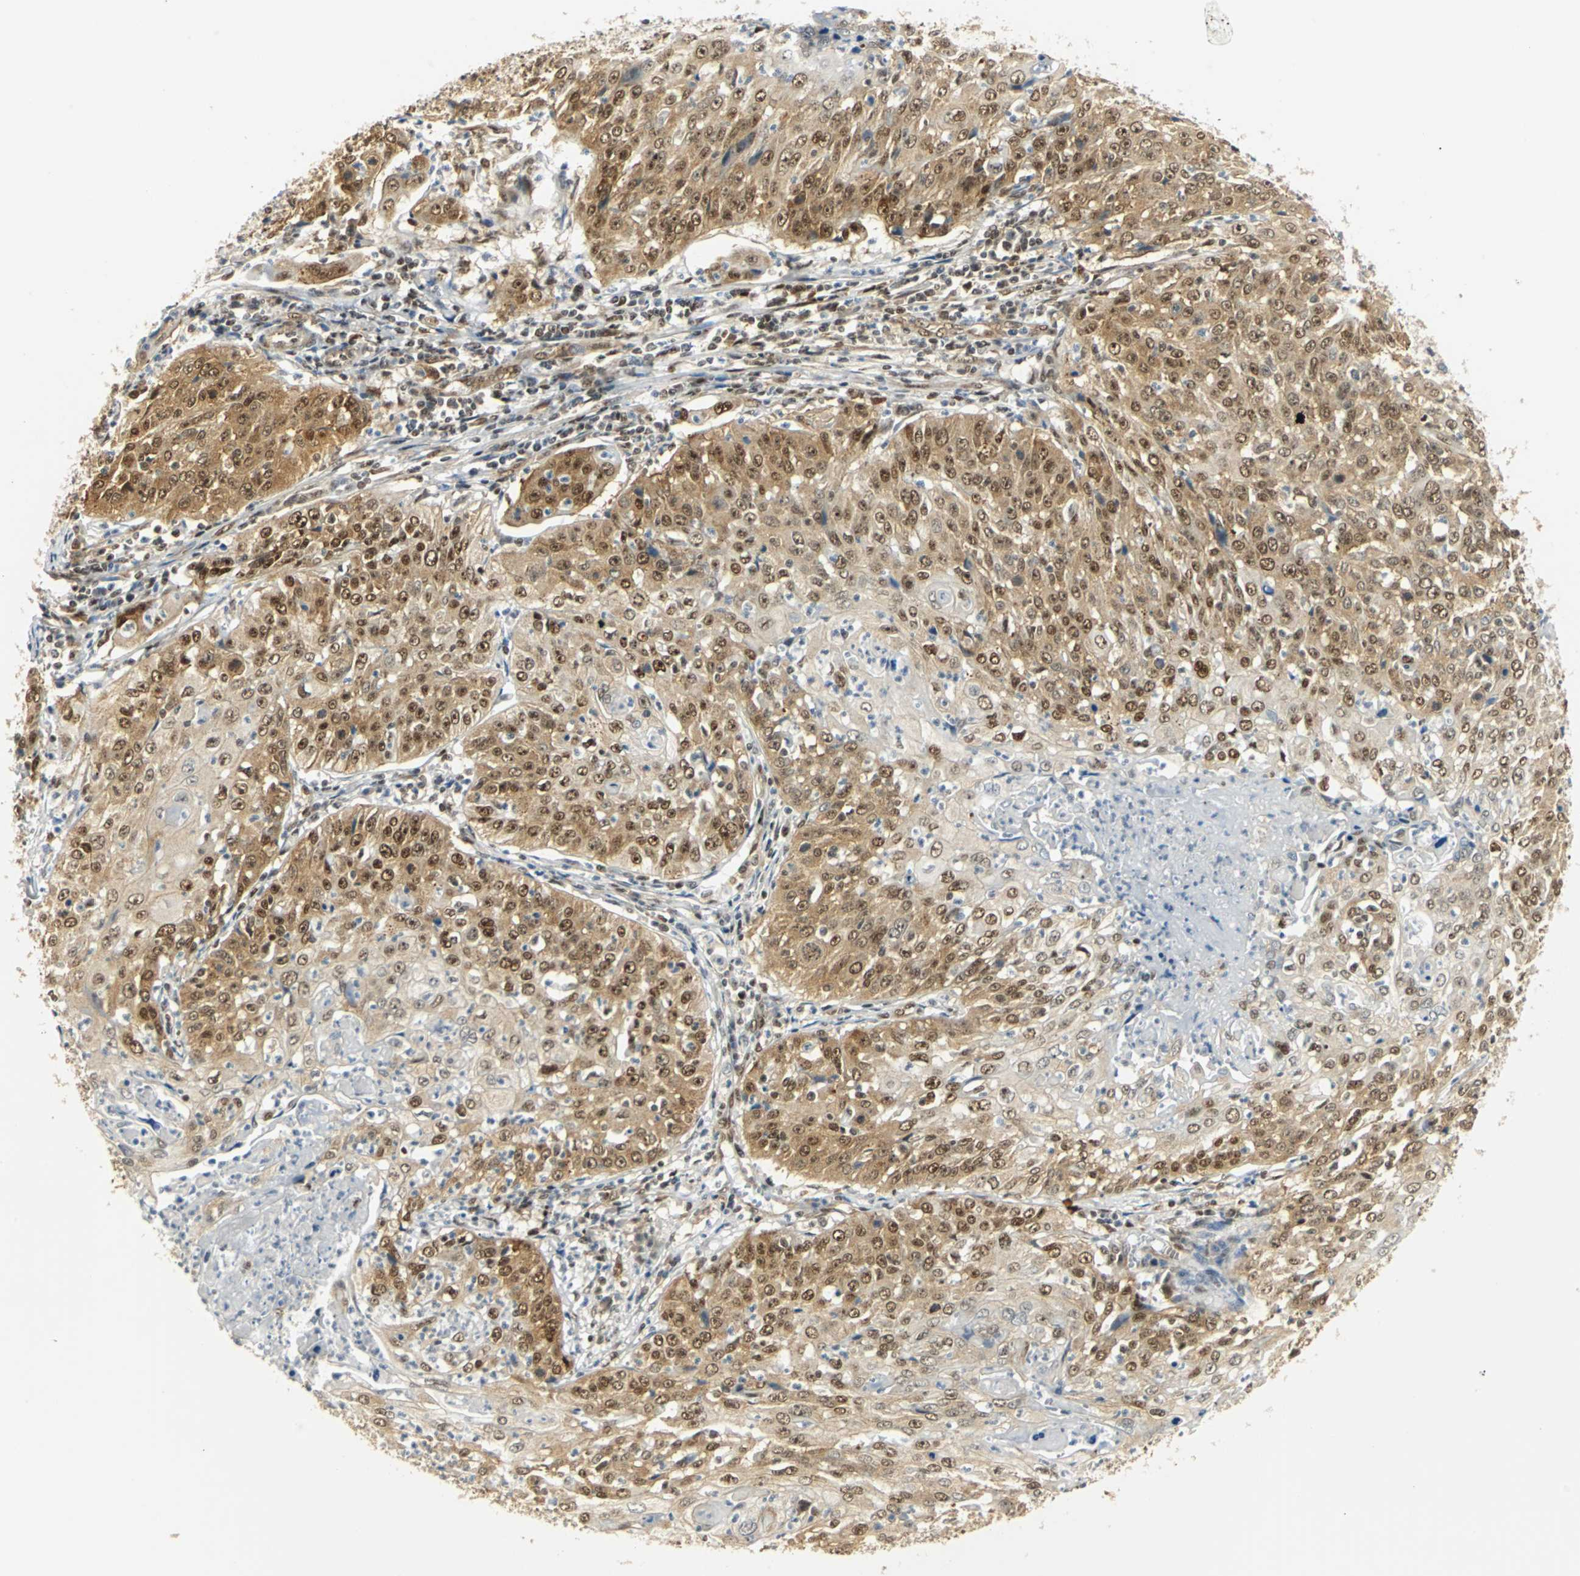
{"staining": {"intensity": "moderate", "quantity": ">75%", "location": "cytoplasmic/membranous,nuclear"}, "tissue": "cervical cancer", "cell_type": "Tumor cells", "image_type": "cancer", "snomed": [{"axis": "morphology", "description": "Squamous cell carcinoma, NOS"}, {"axis": "topography", "description": "Cervix"}], "caption": "This is a histology image of IHC staining of cervical cancer, which shows moderate staining in the cytoplasmic/membranous and nuclear of tumor cells.", "gene": "DDX5", "patient": {"sex": "female", "age": 39}}